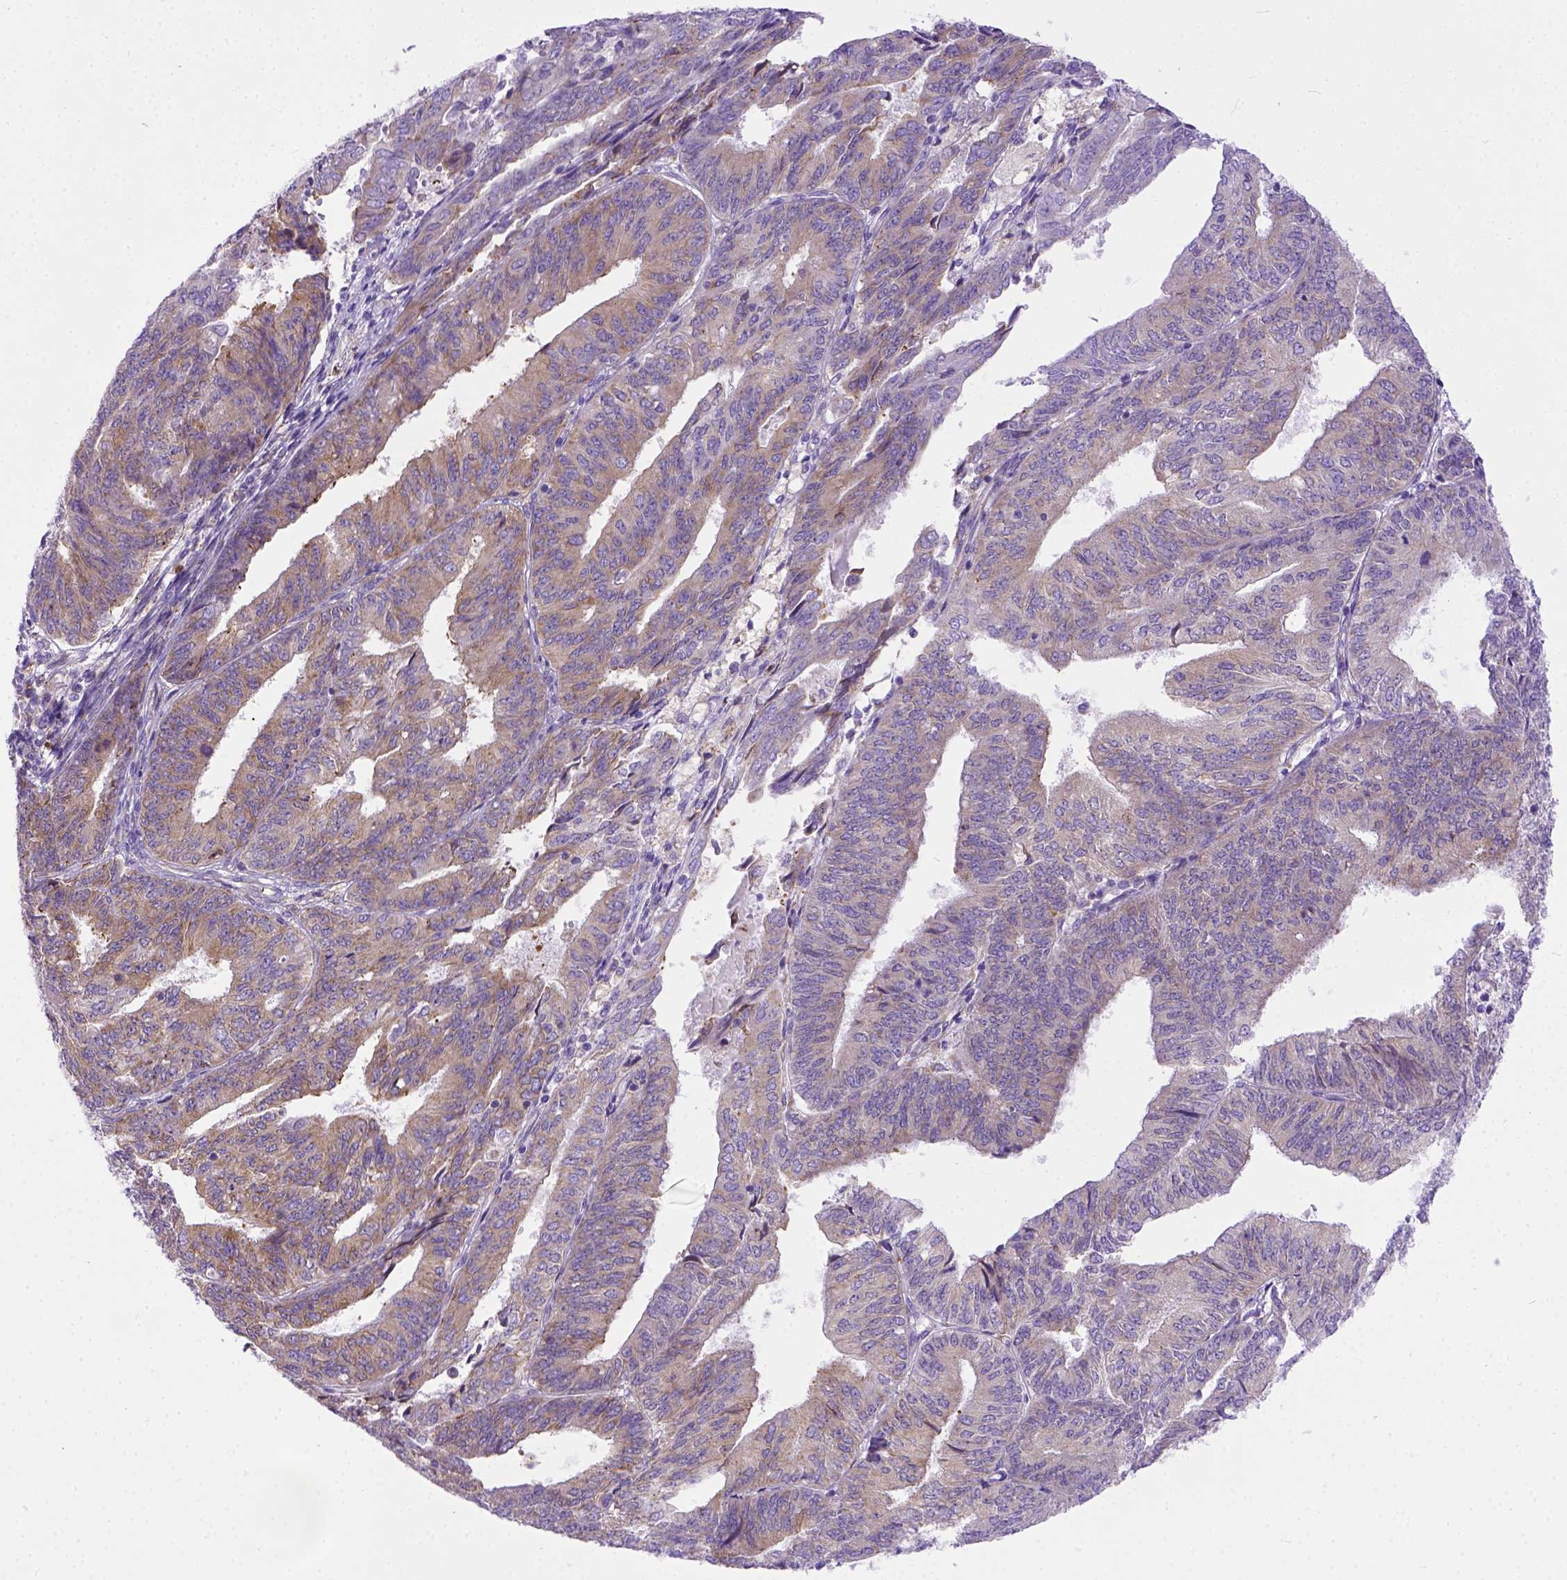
{"staining": {"intensity": "moderate", "quantity": ">75%", "location": "cytoplasmic/membranous"}, "tissue": "endometrial cancer", "cell_type": "Tumor cells", "image_type": "cancer", "snomed": [{"axis": "morphology", "description": "Adenocarcinoma, NOS"}, {"axis": "topography", "description": "Endometrium"}], "caption": "A histopathology image of human endometrial cancer (adenocarcinoma) stained for a protein demonstrates moderate cytoplasmic/membranous brown staining in tumor cells.", "gene": "PLK4", "patient": {"sex": "female", "age": 58}}